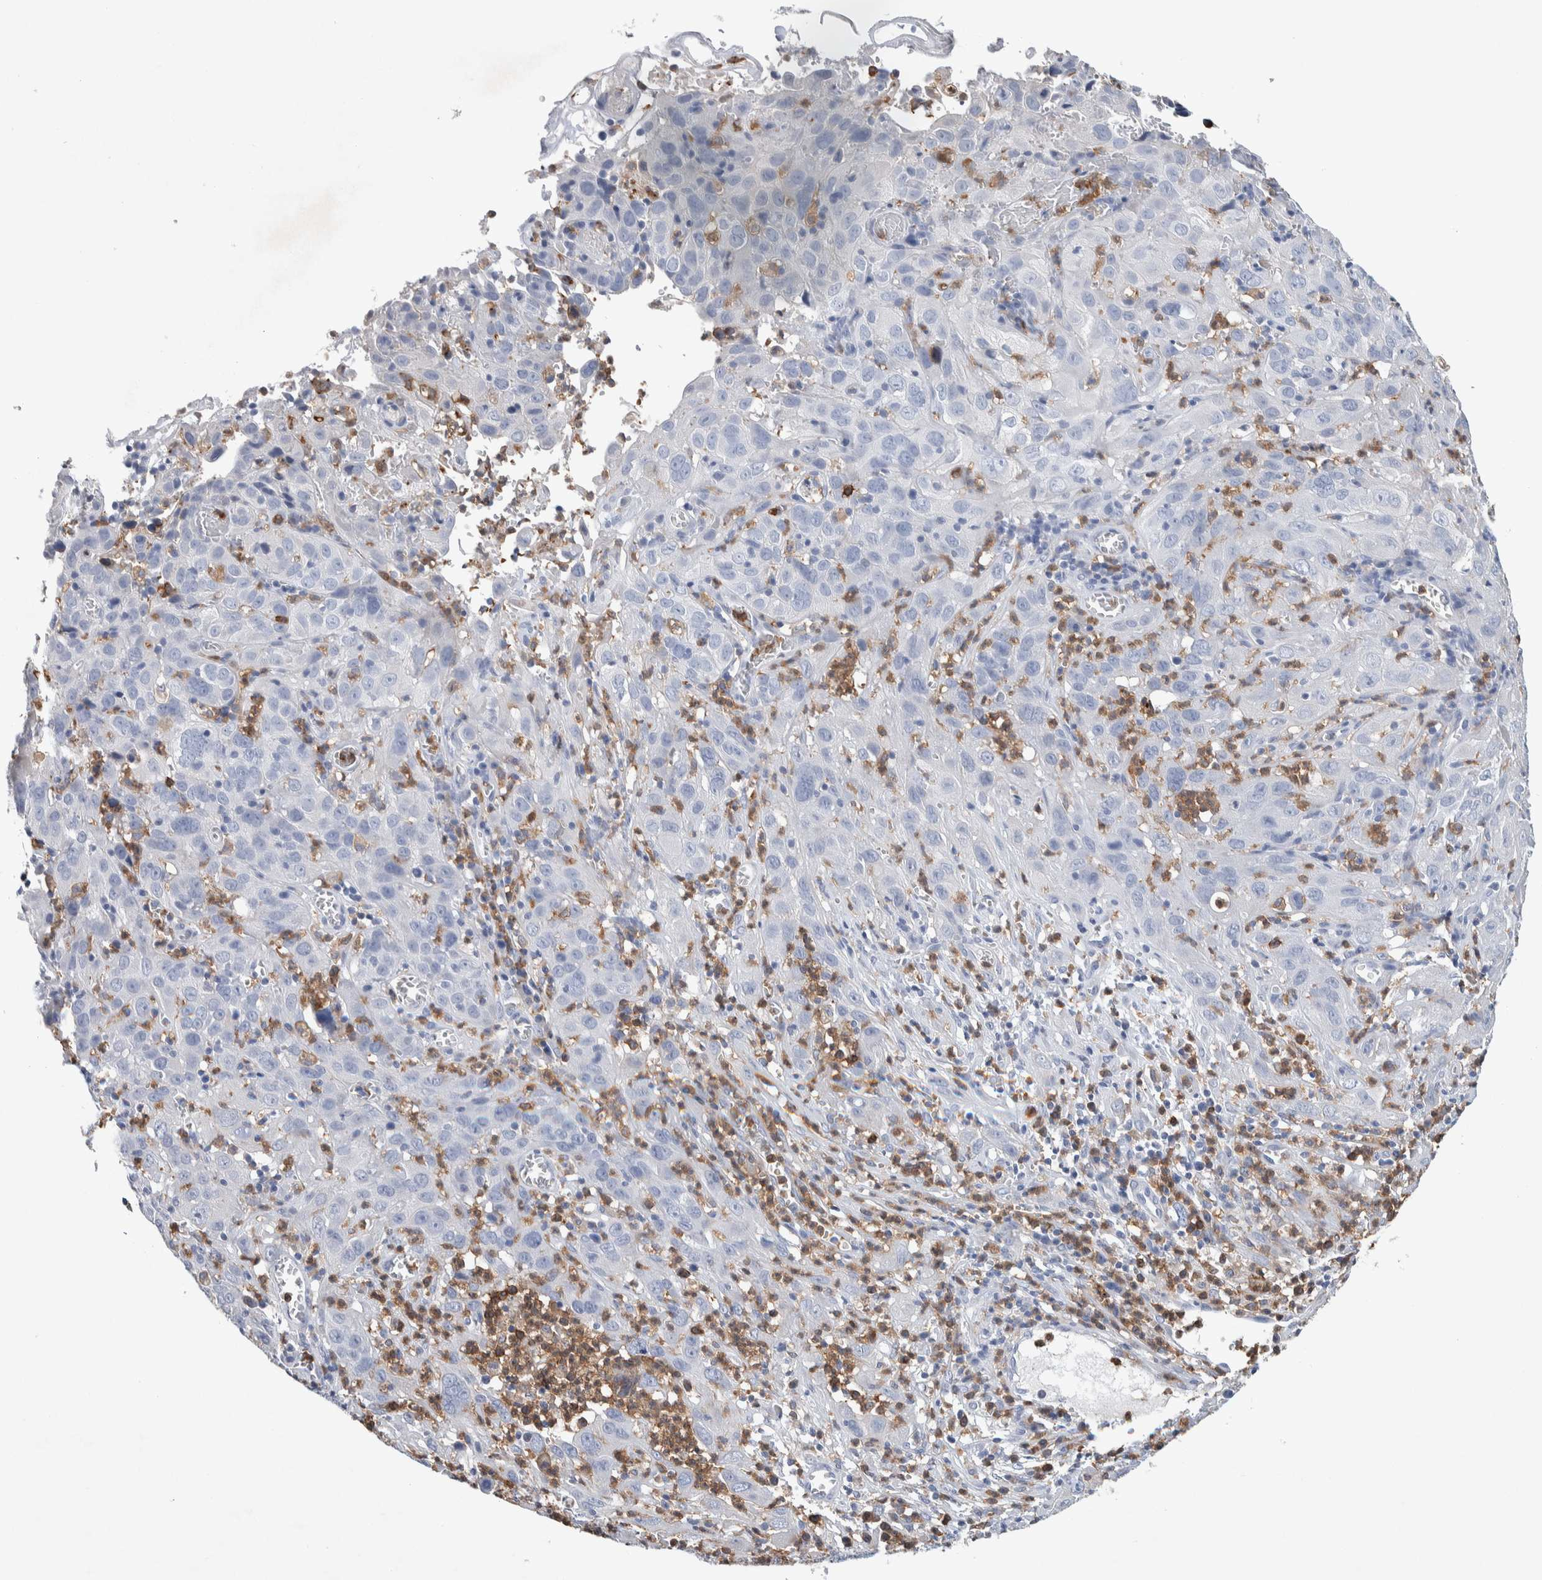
{"staining": {"intensity": "negative", "quantity": "none", "location": "none"}, "tissue": "cervical cancer", "cell_type": "Tumor cells", "image_type": "cancer", "snomed": [{"axis": "morphology", "description": "Squamous cell carcinoma, NOS"}, {"axis": "topography", "description": "Cervix"}], "caption": "This is an immunohistochemistry photomicrograph of human cervical cancer (squamous cell carcinoma). There is no expression in tumor cells.", "gene": "NCF2", "patient": {"sex": "female", "age": 32}}